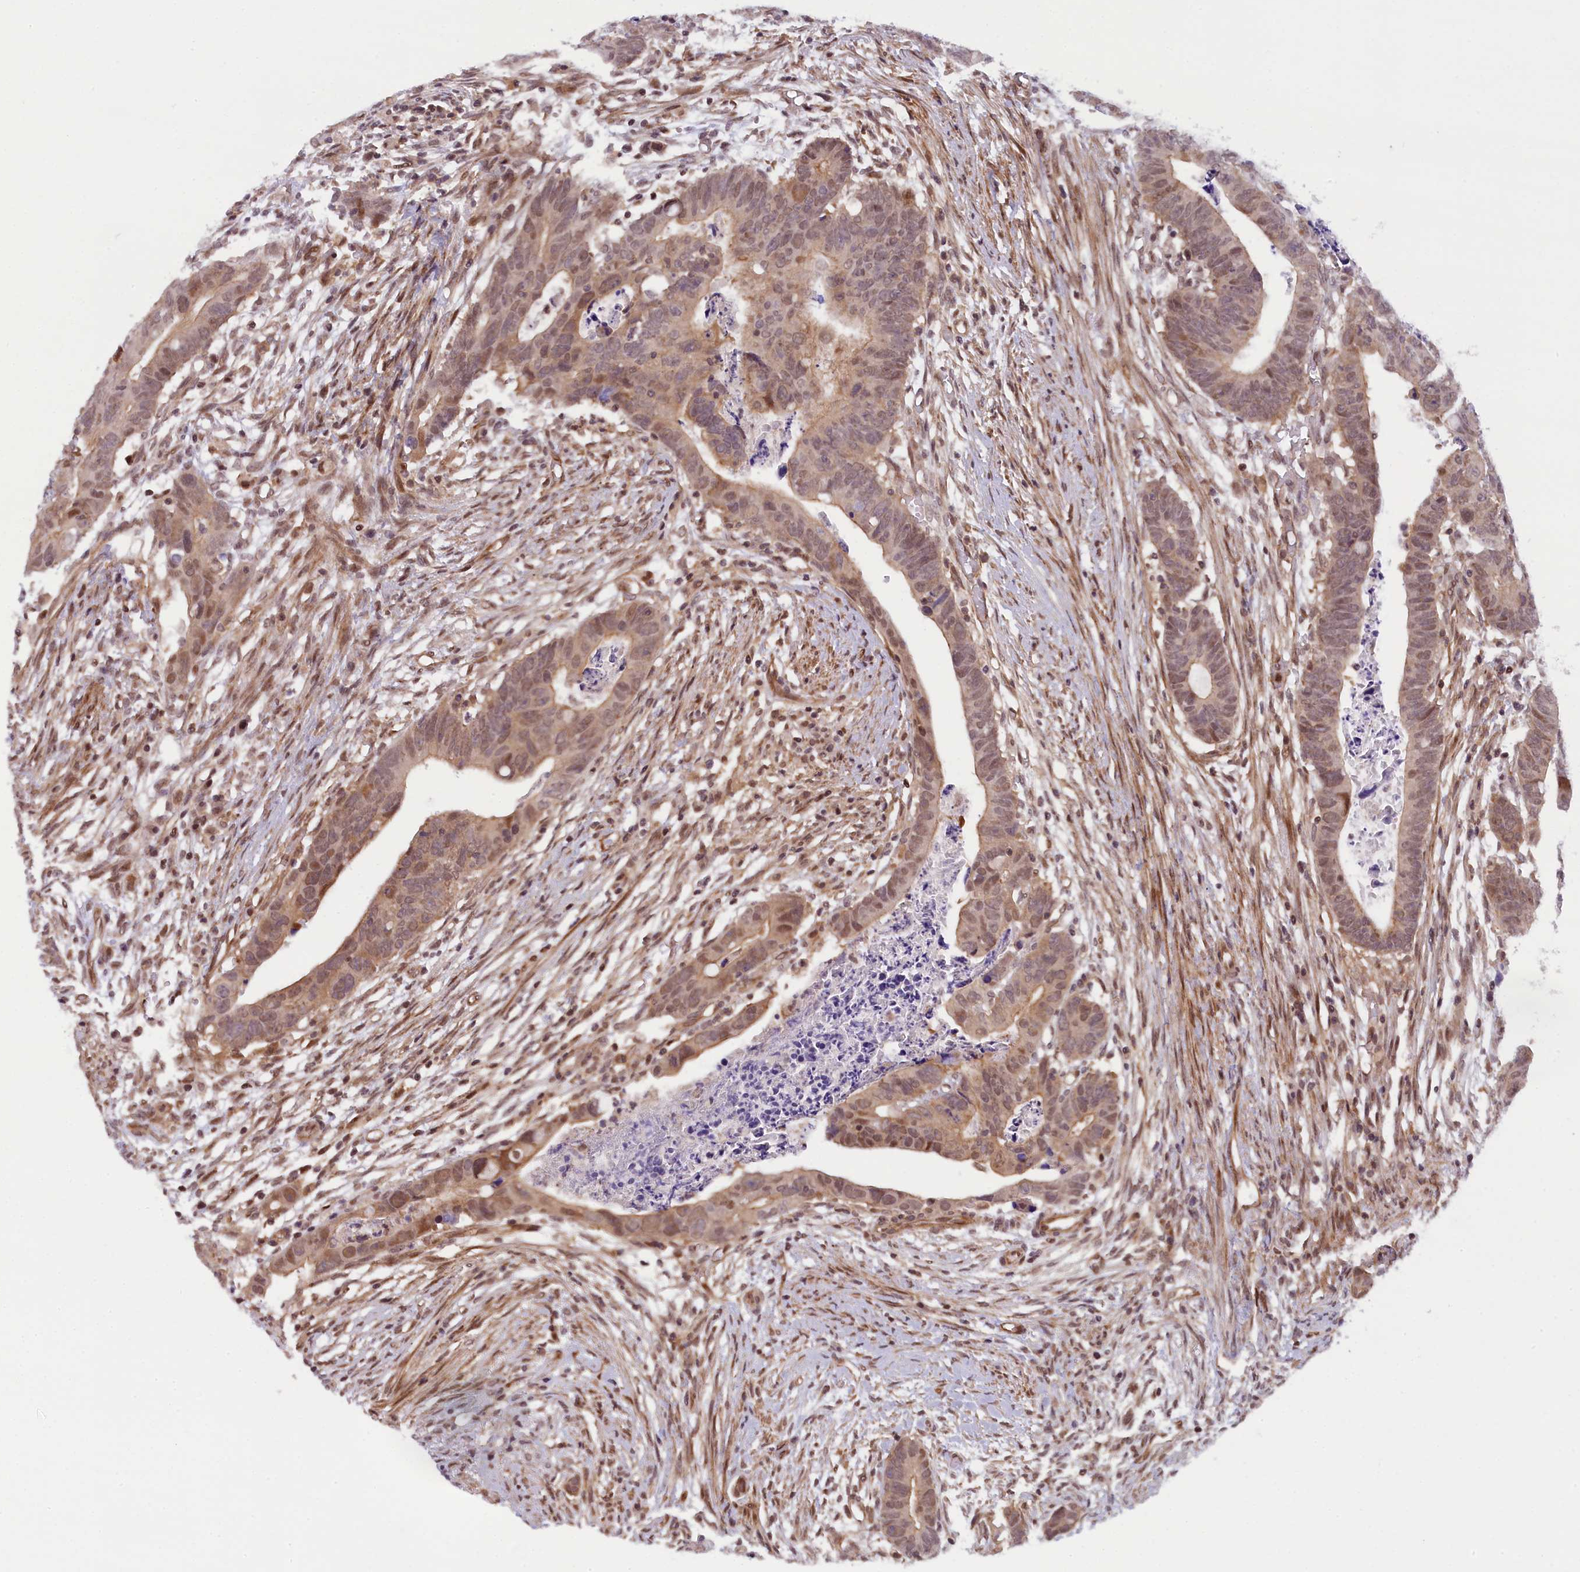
{"staining": {"intensity": "moderate", "quantity": ">75%", "location": "cytoplasmic/membranous,nuclear"}, "tissue": "colorectal cancer", "cell_type": "Tumor cells", "image_type": "cancer", "snomed": [{"axis": "morphology", "description": "Adenocarcinoma, NOS"}, {"axis": "topography", "description": "Rectum"}], "caption": "A micrograph showing moderate cytoplasmic/membranous and nuclear staining in approximately >75% of tumor cells in colorectal adenocarcinoma, as visualized by brown immunohistochemical staining.", "gene": "FCHO1", "patient": {"sex": "female", "age": 65}}